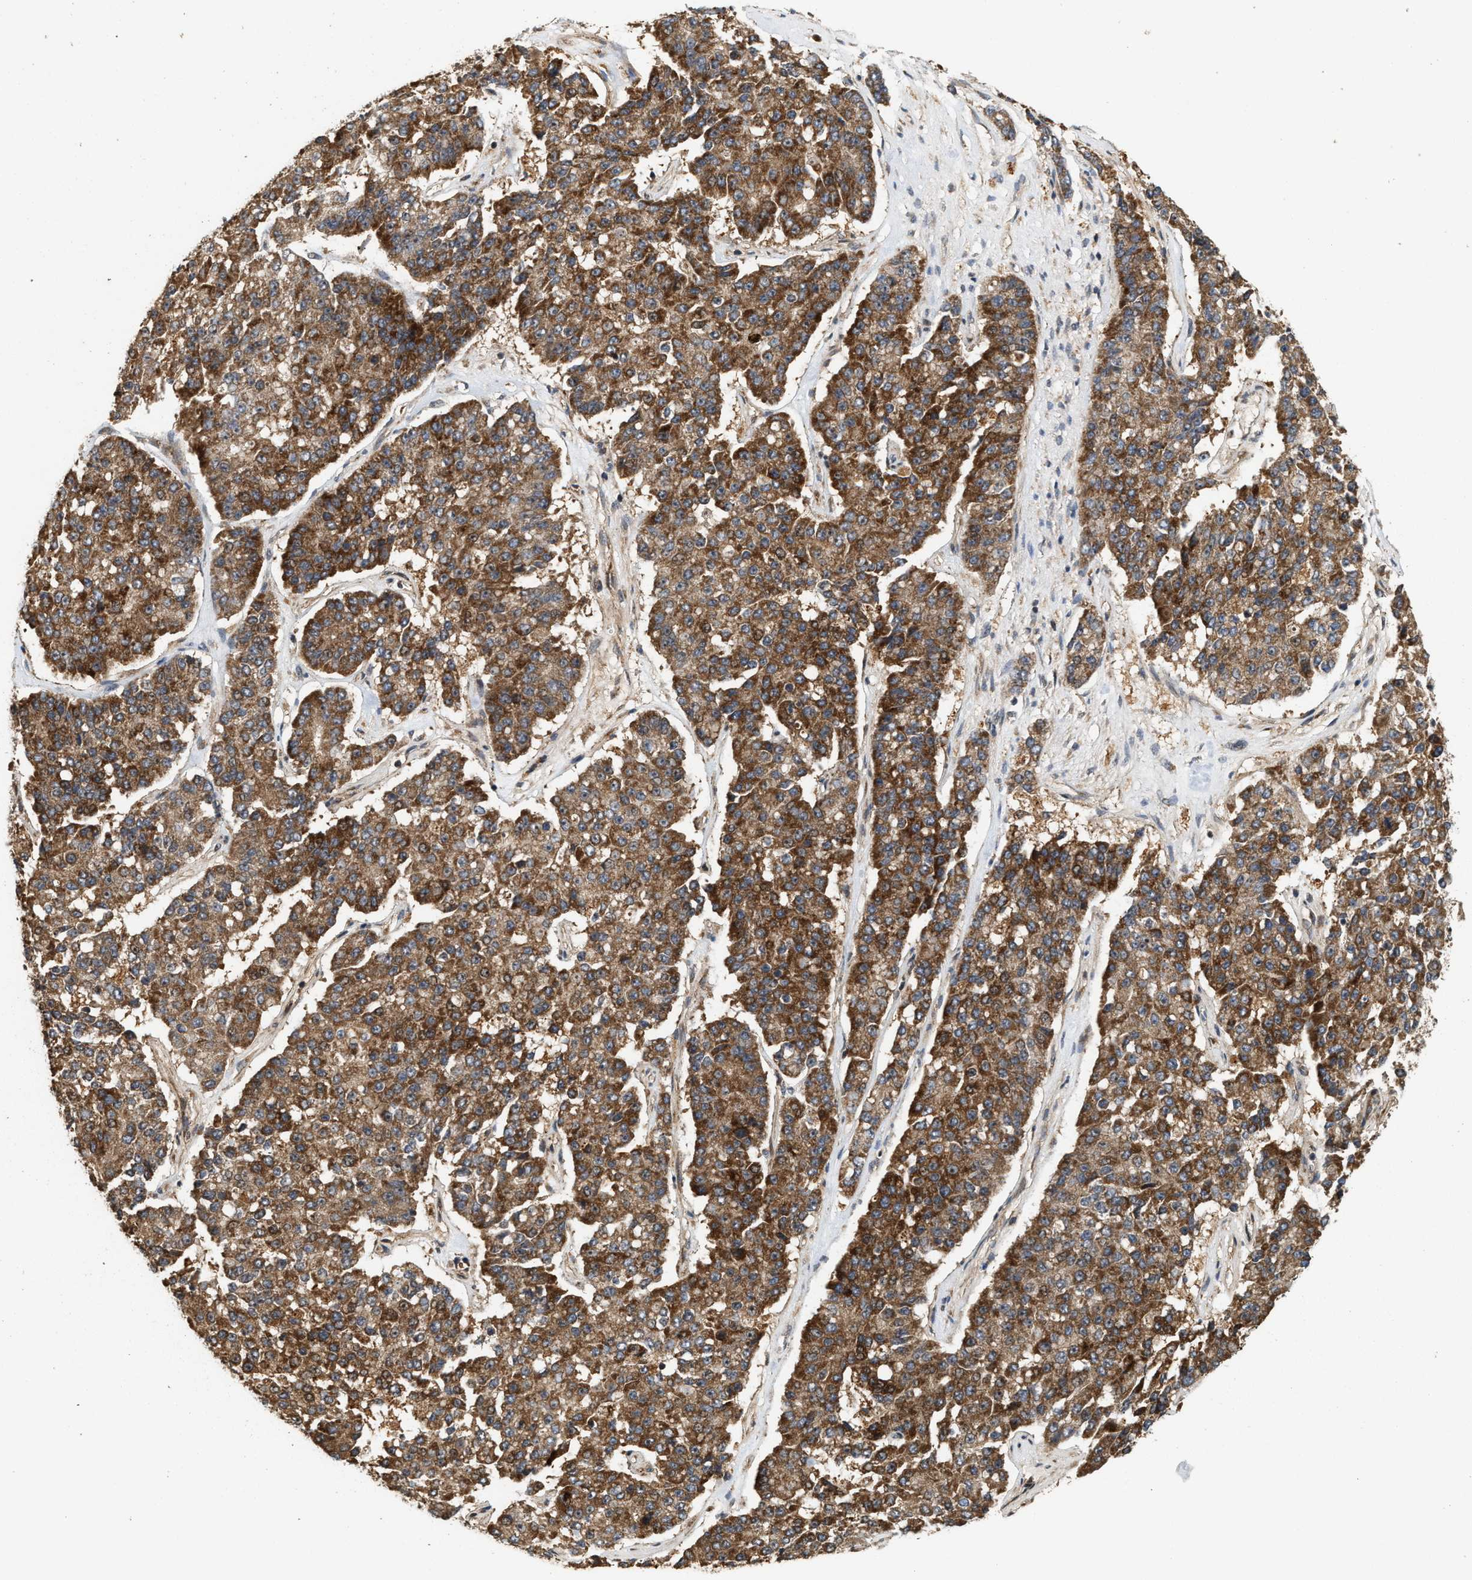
{"staining": {"intensity": "strong", "quantity": ">75%", "location": "cytoplasmic/membranous"}, "tissue": "pancreatic cancer", "cell_type": "Tumor cells", "image_type": "cancer", "snomed": [{"axis": "morphology", "description": "Adenocarcinoma, NOS"}, {"axis": "topography", "description": "Pancreas"}], "caption": "Pancreatic cancer (adenocarcinoma) stained with a brown dye displays strong cytoplasmic/membranous positive expression in about >75% of tumor cells.", "gene": "ELP2", "patient": {"sex": "male", "age": 50}}